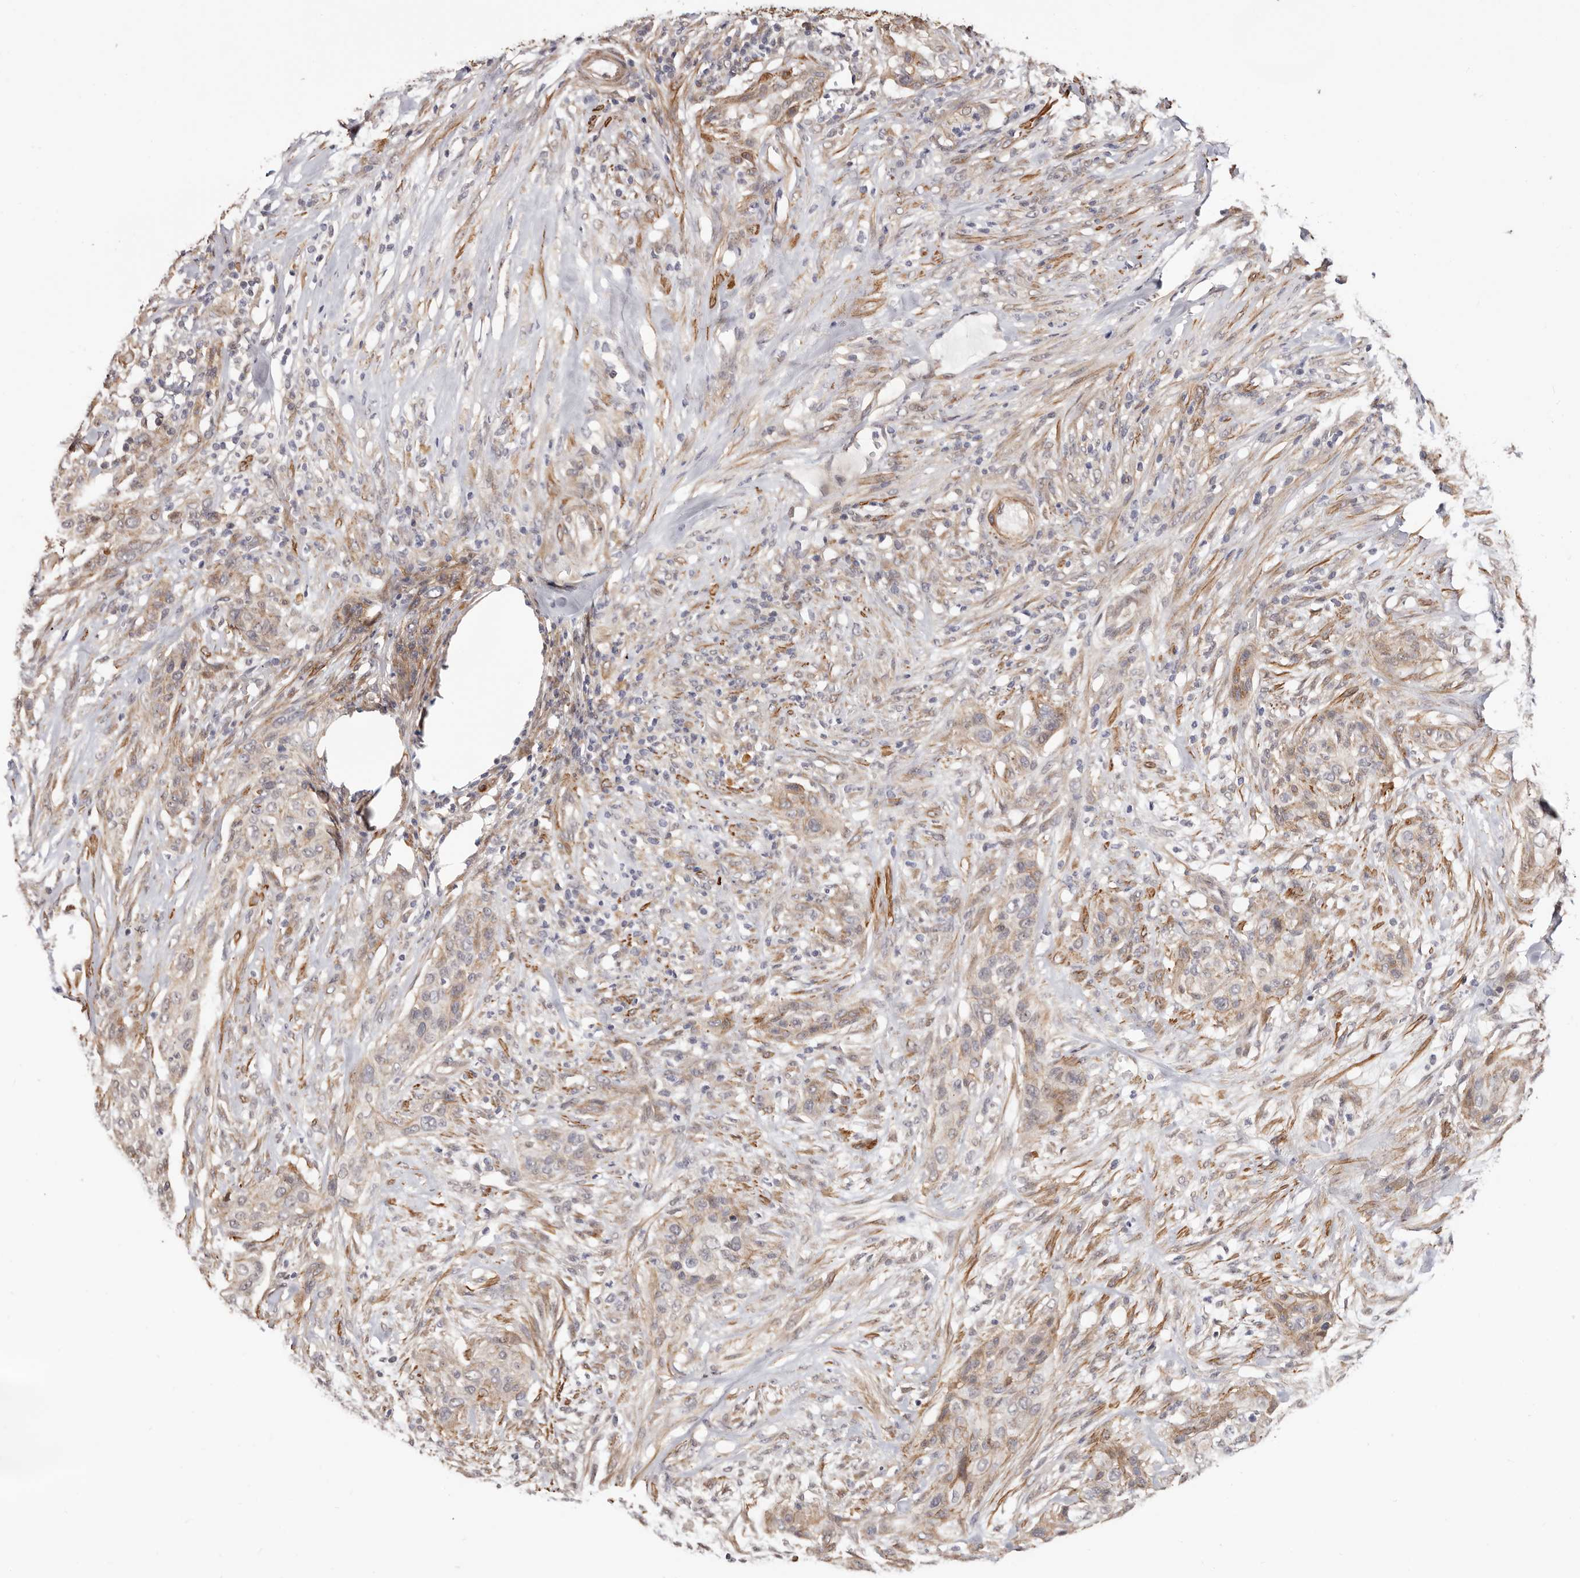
{"staining": {"intensity": "weak", "quantity": "25%-75%", "location": "cytoplasmic/membranous"}, "tissue": "urothelial cancer", "cell_type": "Tumor cells", "image_type": "cancer", "snomed": [{"axis": "morphology", "description": "Urothelial carcinoma, High grade"}, {"axis": "topography", "description": "Urinary bladder"}], "caption": "Immunohistochemical staining of high-grade urothelial carcinoma shows weak cytoplasmic/membranous protein expression in about 25%-75% of tumor cells. (DAB (3,3'-diaminobenzidine) IHC with brightfield microscopy, high magnification).", "gene": "TRIP13", "patient": {"sex": "male", "age": 35}}